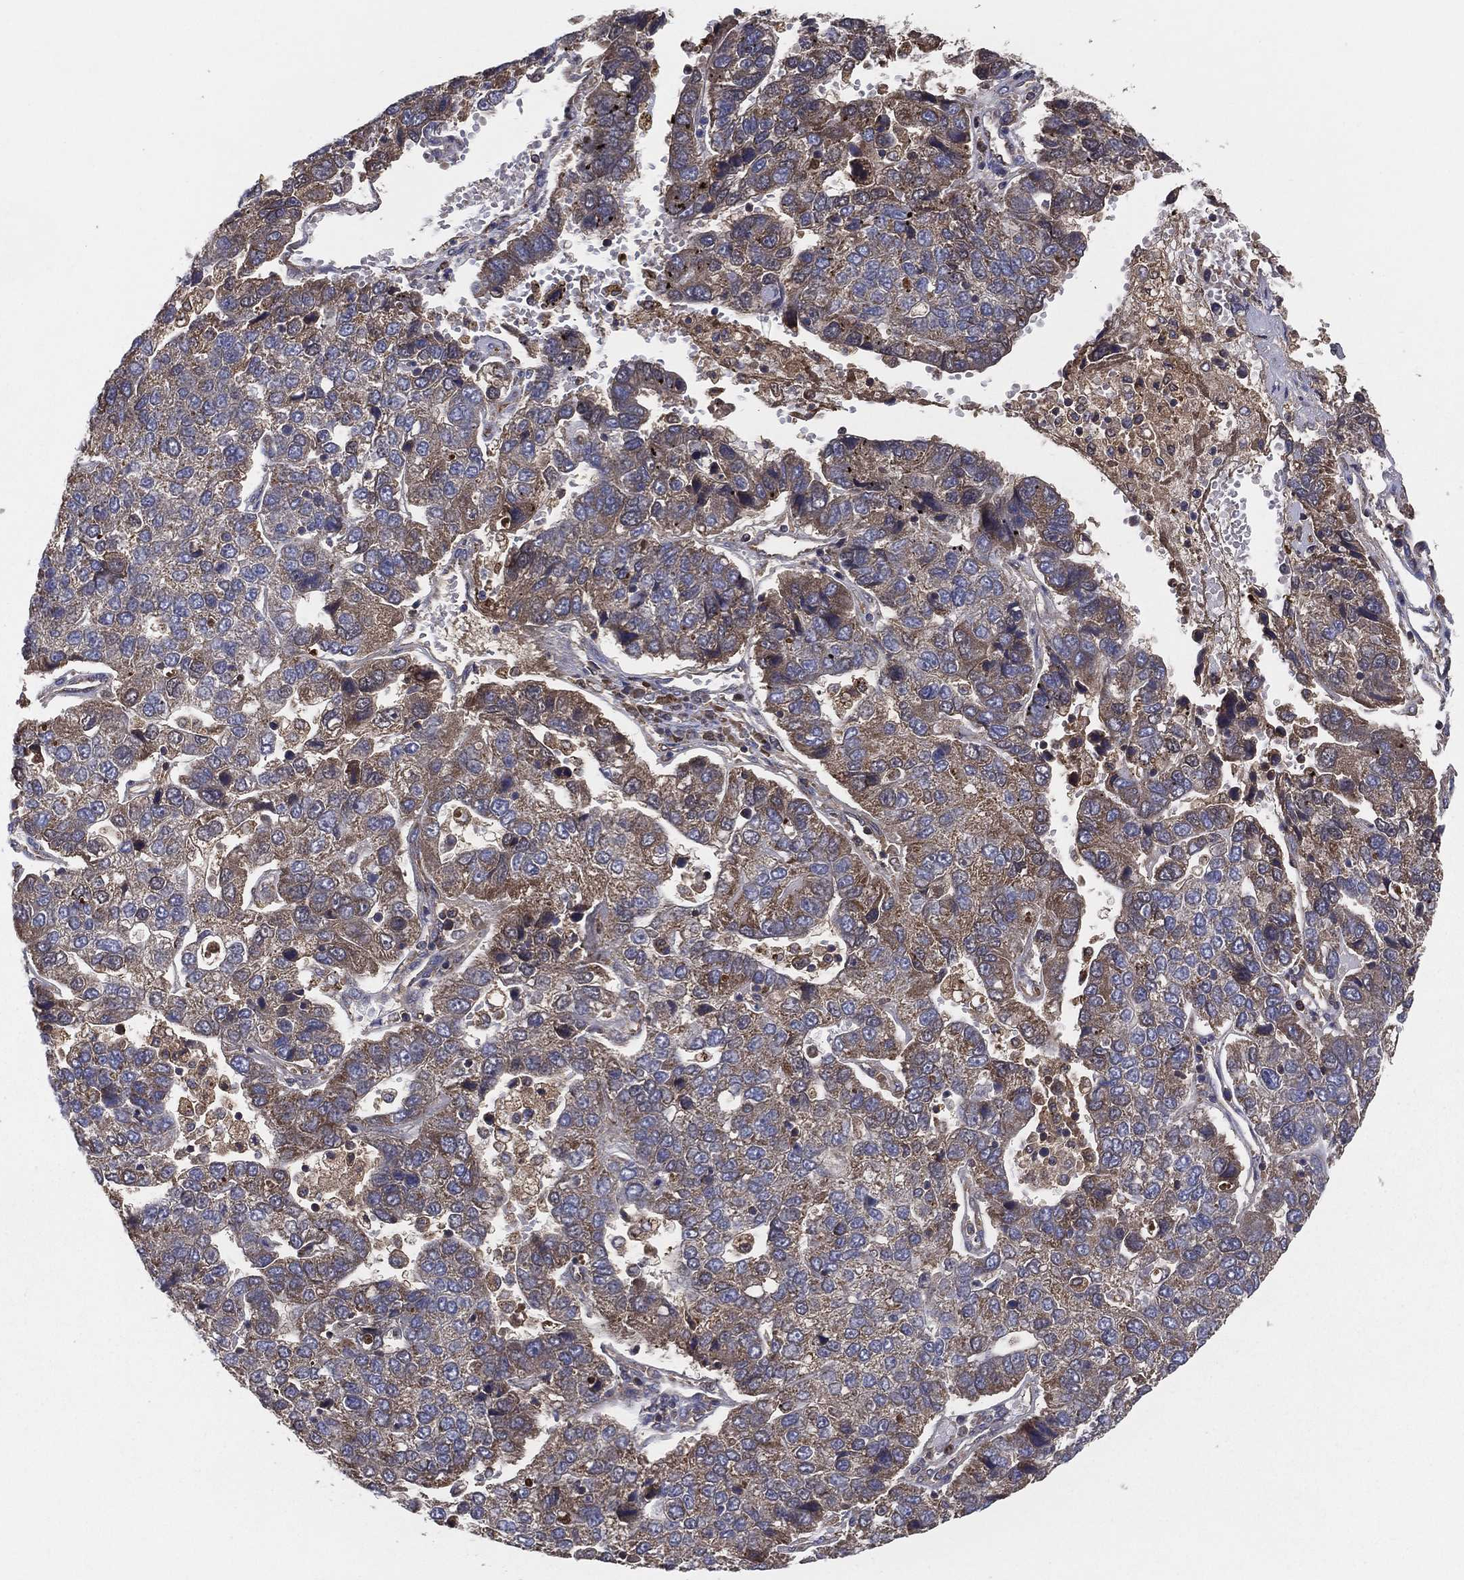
{"staining": {"intensity": "moderate", "quantity": "25%-75%", "location": "cytoplasmic/membranous"}, "tissue": "pancreatic cancer", "cell_type": "Tumor cells", "image_type": "cancer", "snomed": [{"axis": "morphology", "description": "Adenocarcinoma, NOS"}, {"axis": "topography", "description": "Pancreas"}], "caption": "A high-resolution photomicrograph shows immunohistochemistry staining of pancreatic cancer, which exhibits moderate cytoplasmic/membranous expression in about 25%-75% of tumor cells.", "gene": "MT-ND1", "patient": {"sex": "female", "age": 61}}